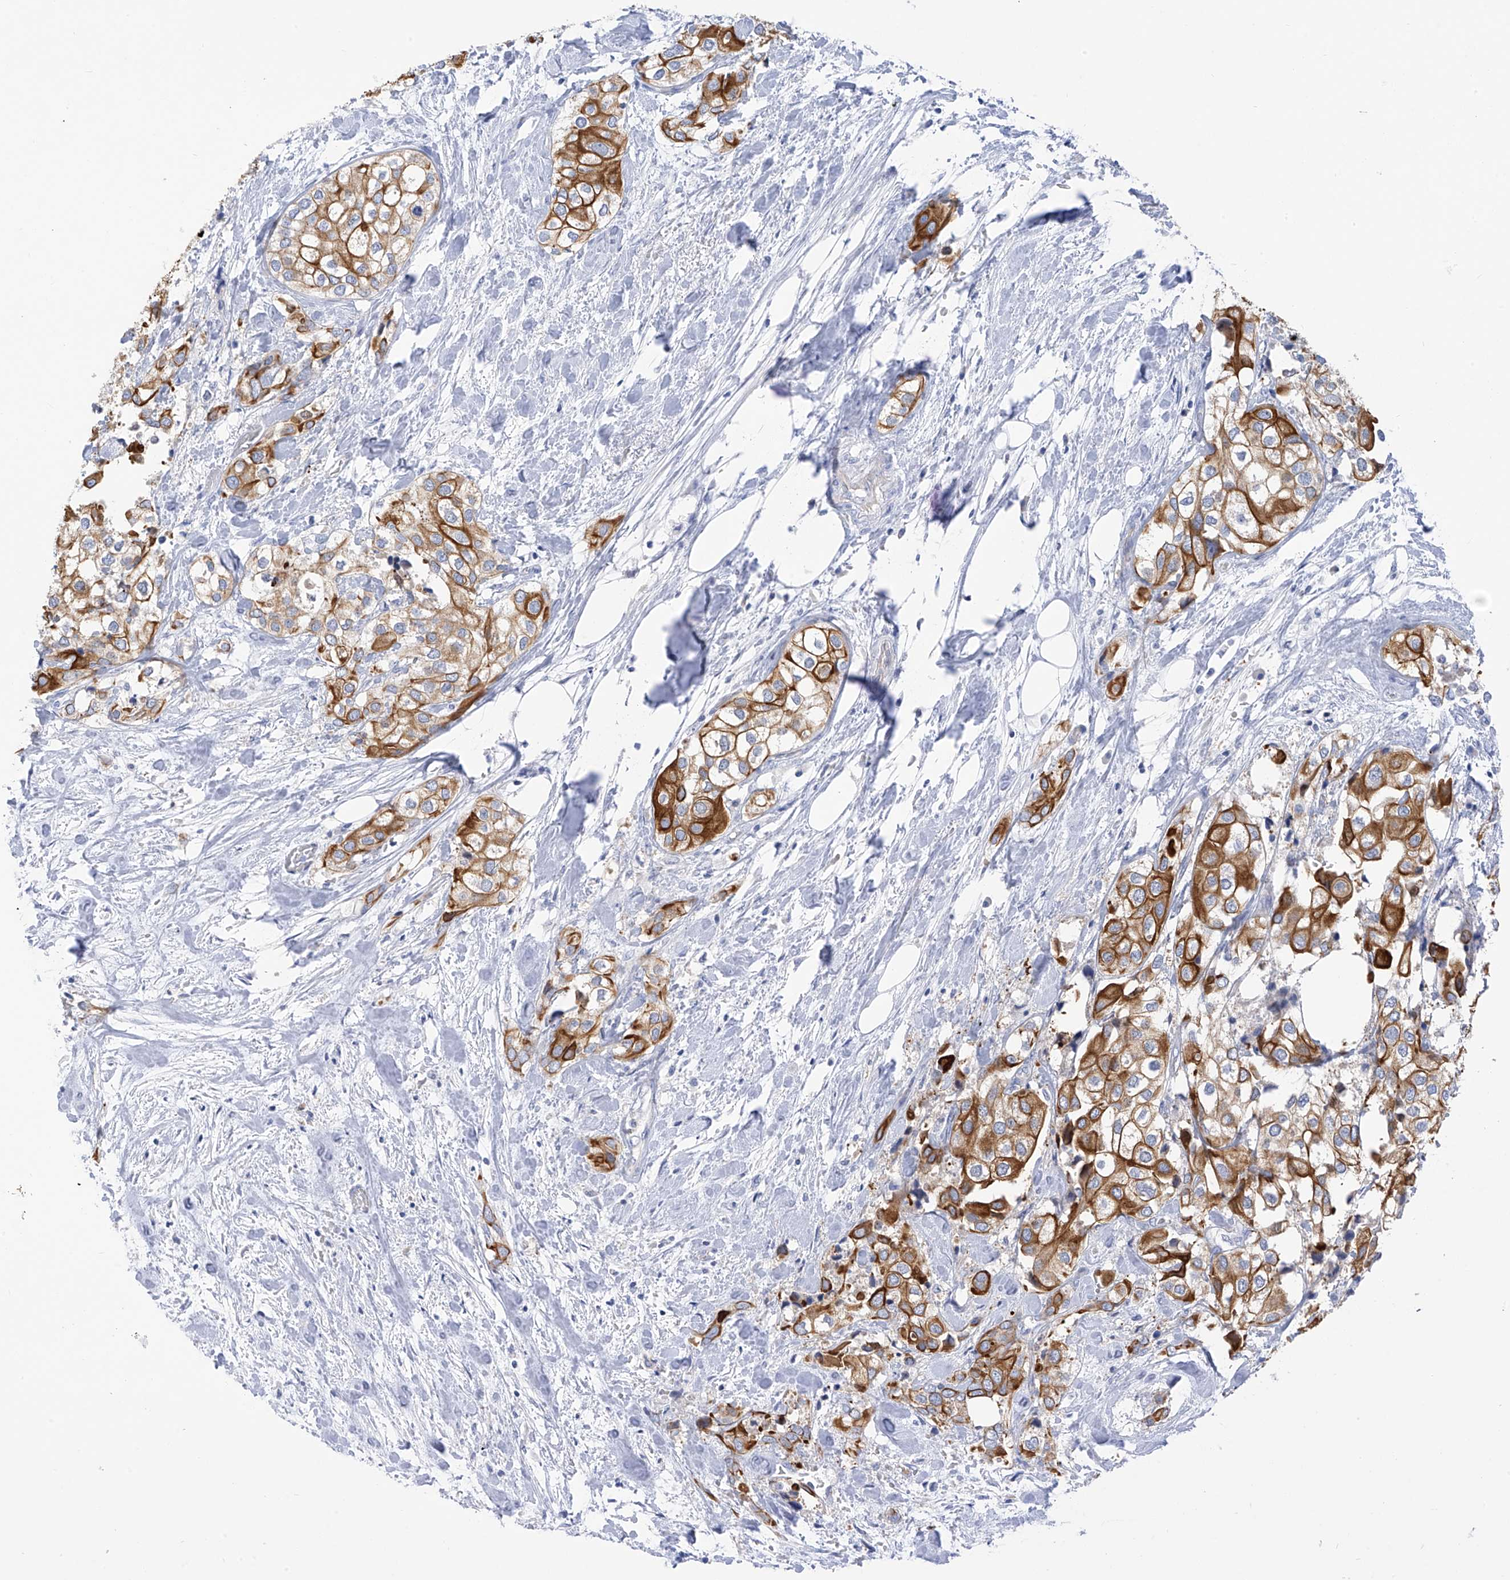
{"staining": {"intensity": "strong", "quantity": ">75%", "location": "cytoplasmic/membranous"}, "tissue": "urothelial cancer", "cell_type": "Tumor cells", "image_type": "cancer", "snomed": [{"axis": "morphology", "description": "Urothelial carcinoma, High grade"}, {"axis": "topography", "description": "Urinary bladder"}], "caption": "Brown immunohistochemical staining in high-grade urothelial carcinoma shows strong cytoplasmic/membranous staining in approximately >75% of tumor cells.", "gene": "PIK3C2B", "patient": {"sex": "male", "age": 64}}